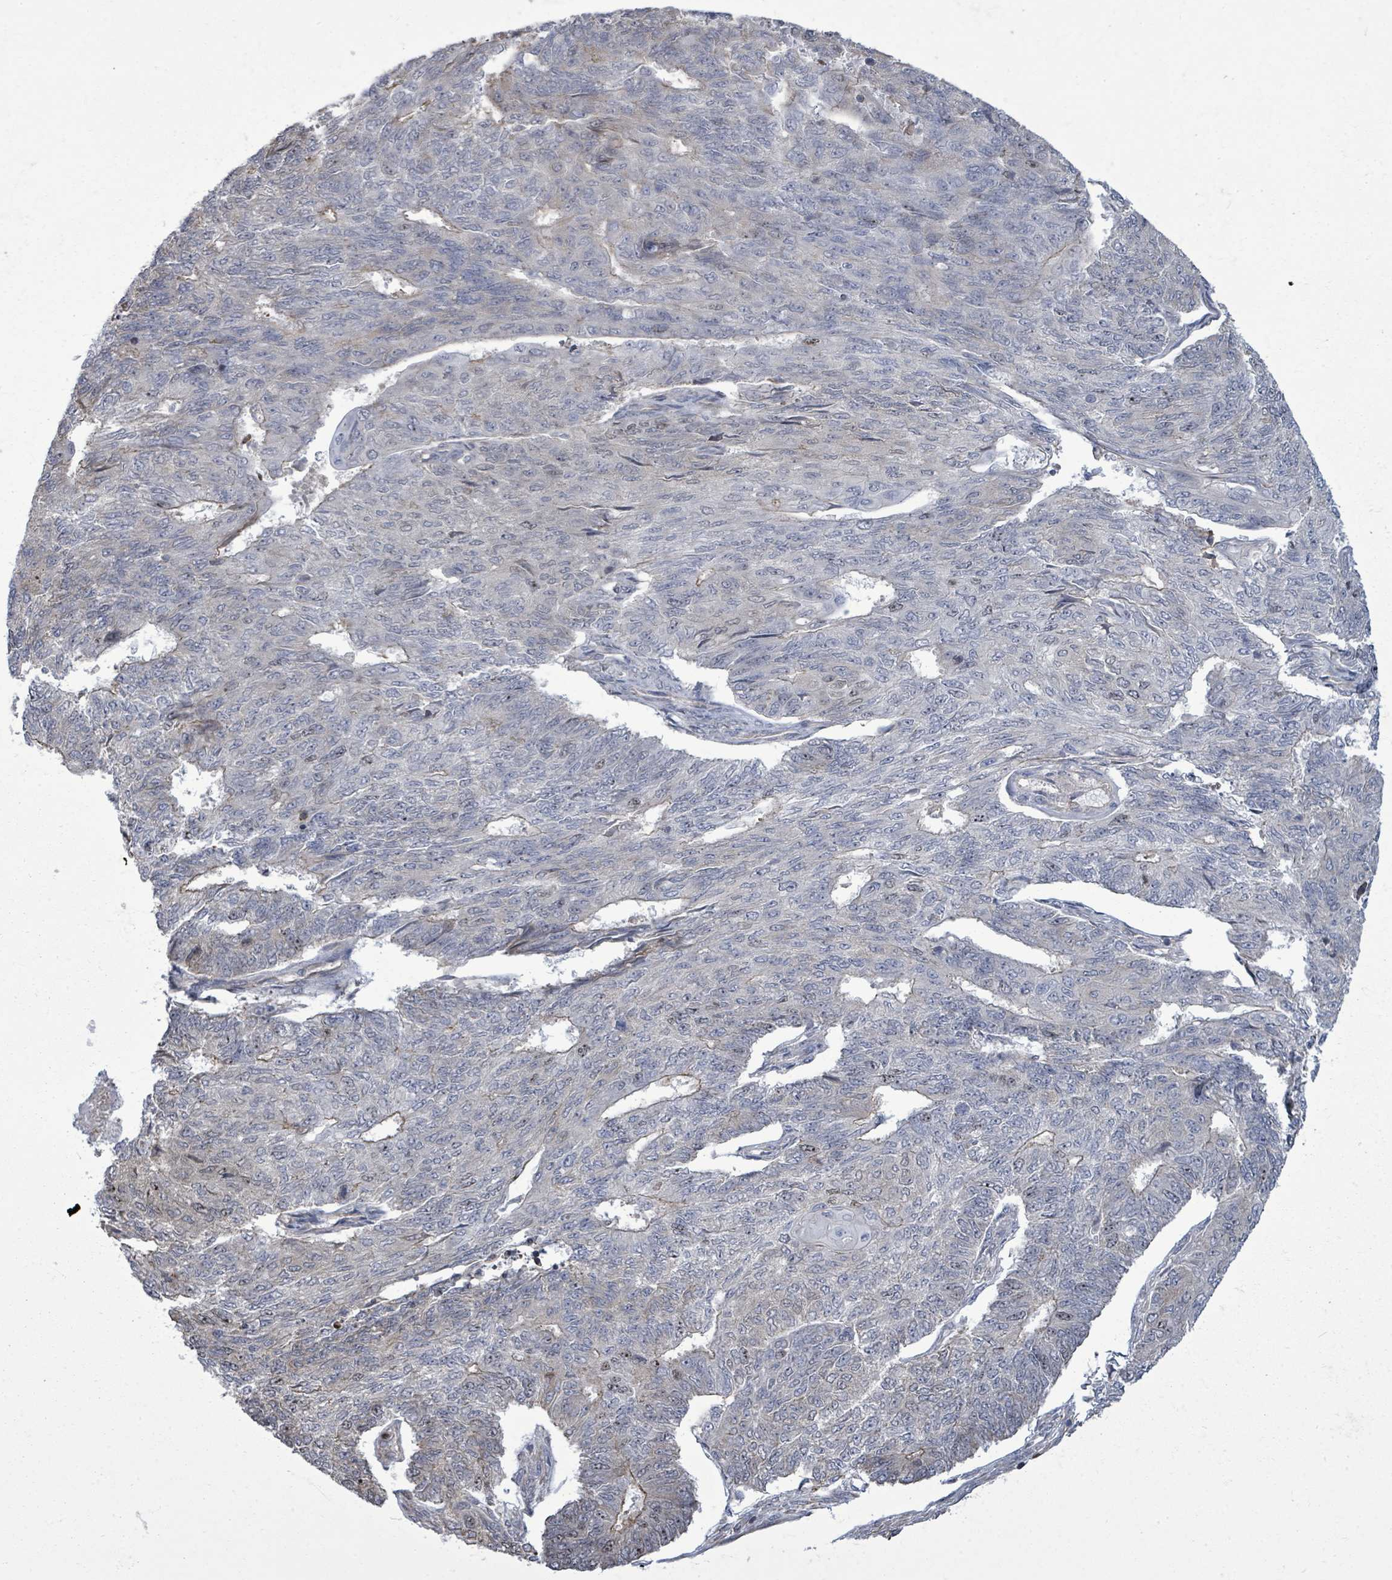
{"staining": {"intensity": "negative", "quantity": "none", "location": "none"}, "tissue": "endometrial cancer", "cell_type": "Tumor cells", "image_type": "cancer", "snomed": [{"axis": "morphology", "description": "Adenocarcinoma, NOS"}, {"axis": "topography", "description": "Endometrium"}], "caption": "An image of endometrial cancer stained for a protein shows no brown staining in tumor cells.", "gene": "PAPSS1", "patient": {"sex": "female", "age": 32}}